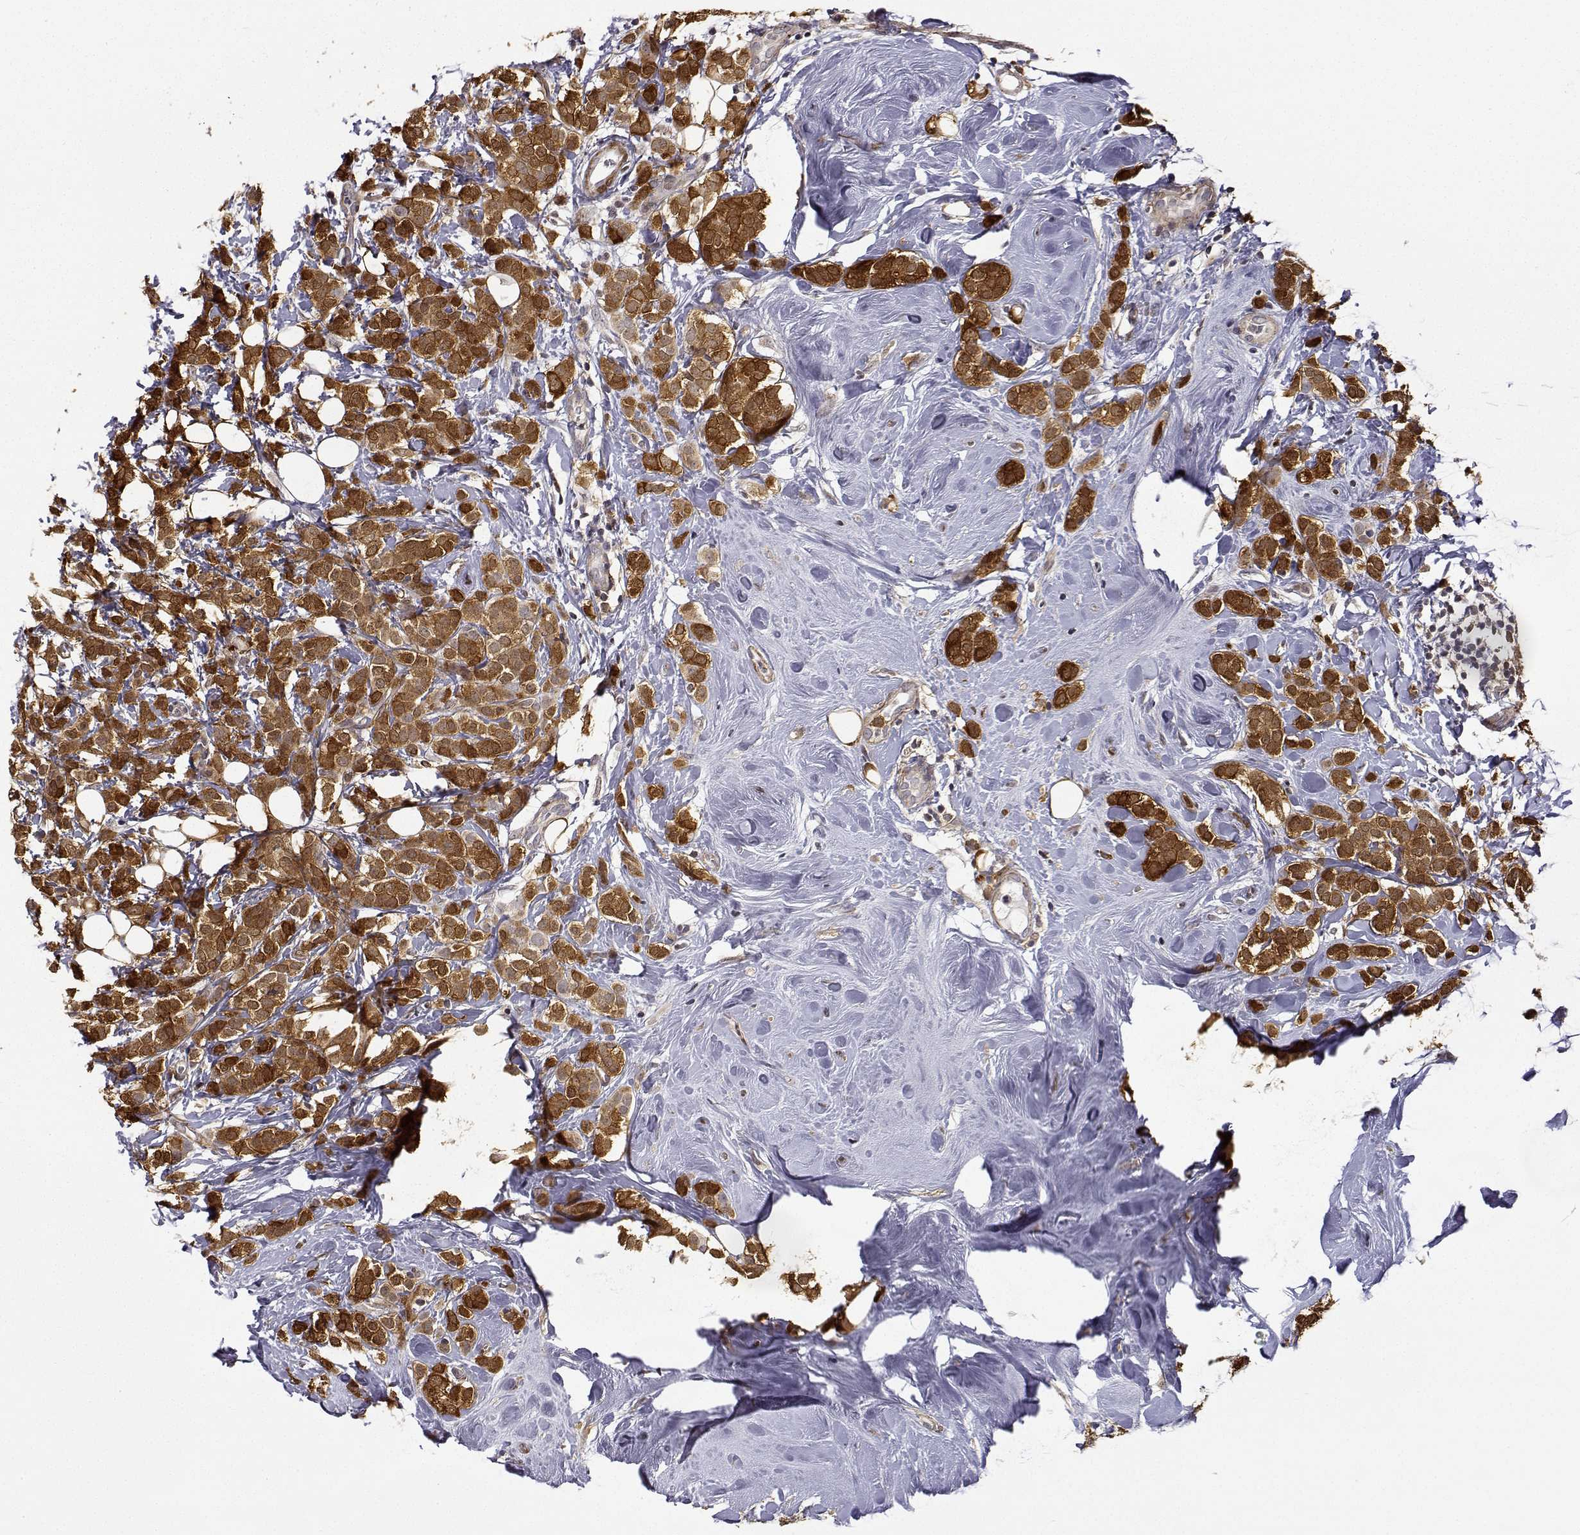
{"staining": {"intensity": "strong", "quantity": ">75%", "location": "cytoplasmic/membranous"}, "tissue": "breast cancer", "cell_type": "Tumor cells", "image_type": "cancer", "snomed": [{"axis": "morphology", "description": "Lobular carcinoma"}, {"axis": "topography", "description": "Breast"}], "caption": "Tumor cells demonstrate high levels of strong cytoplasmic/membranous positivity in approximately >75% of cells in breast lobular carcinoma.", "gene": "PHGDH", "patient": {"sex": "female", "age": 49}}